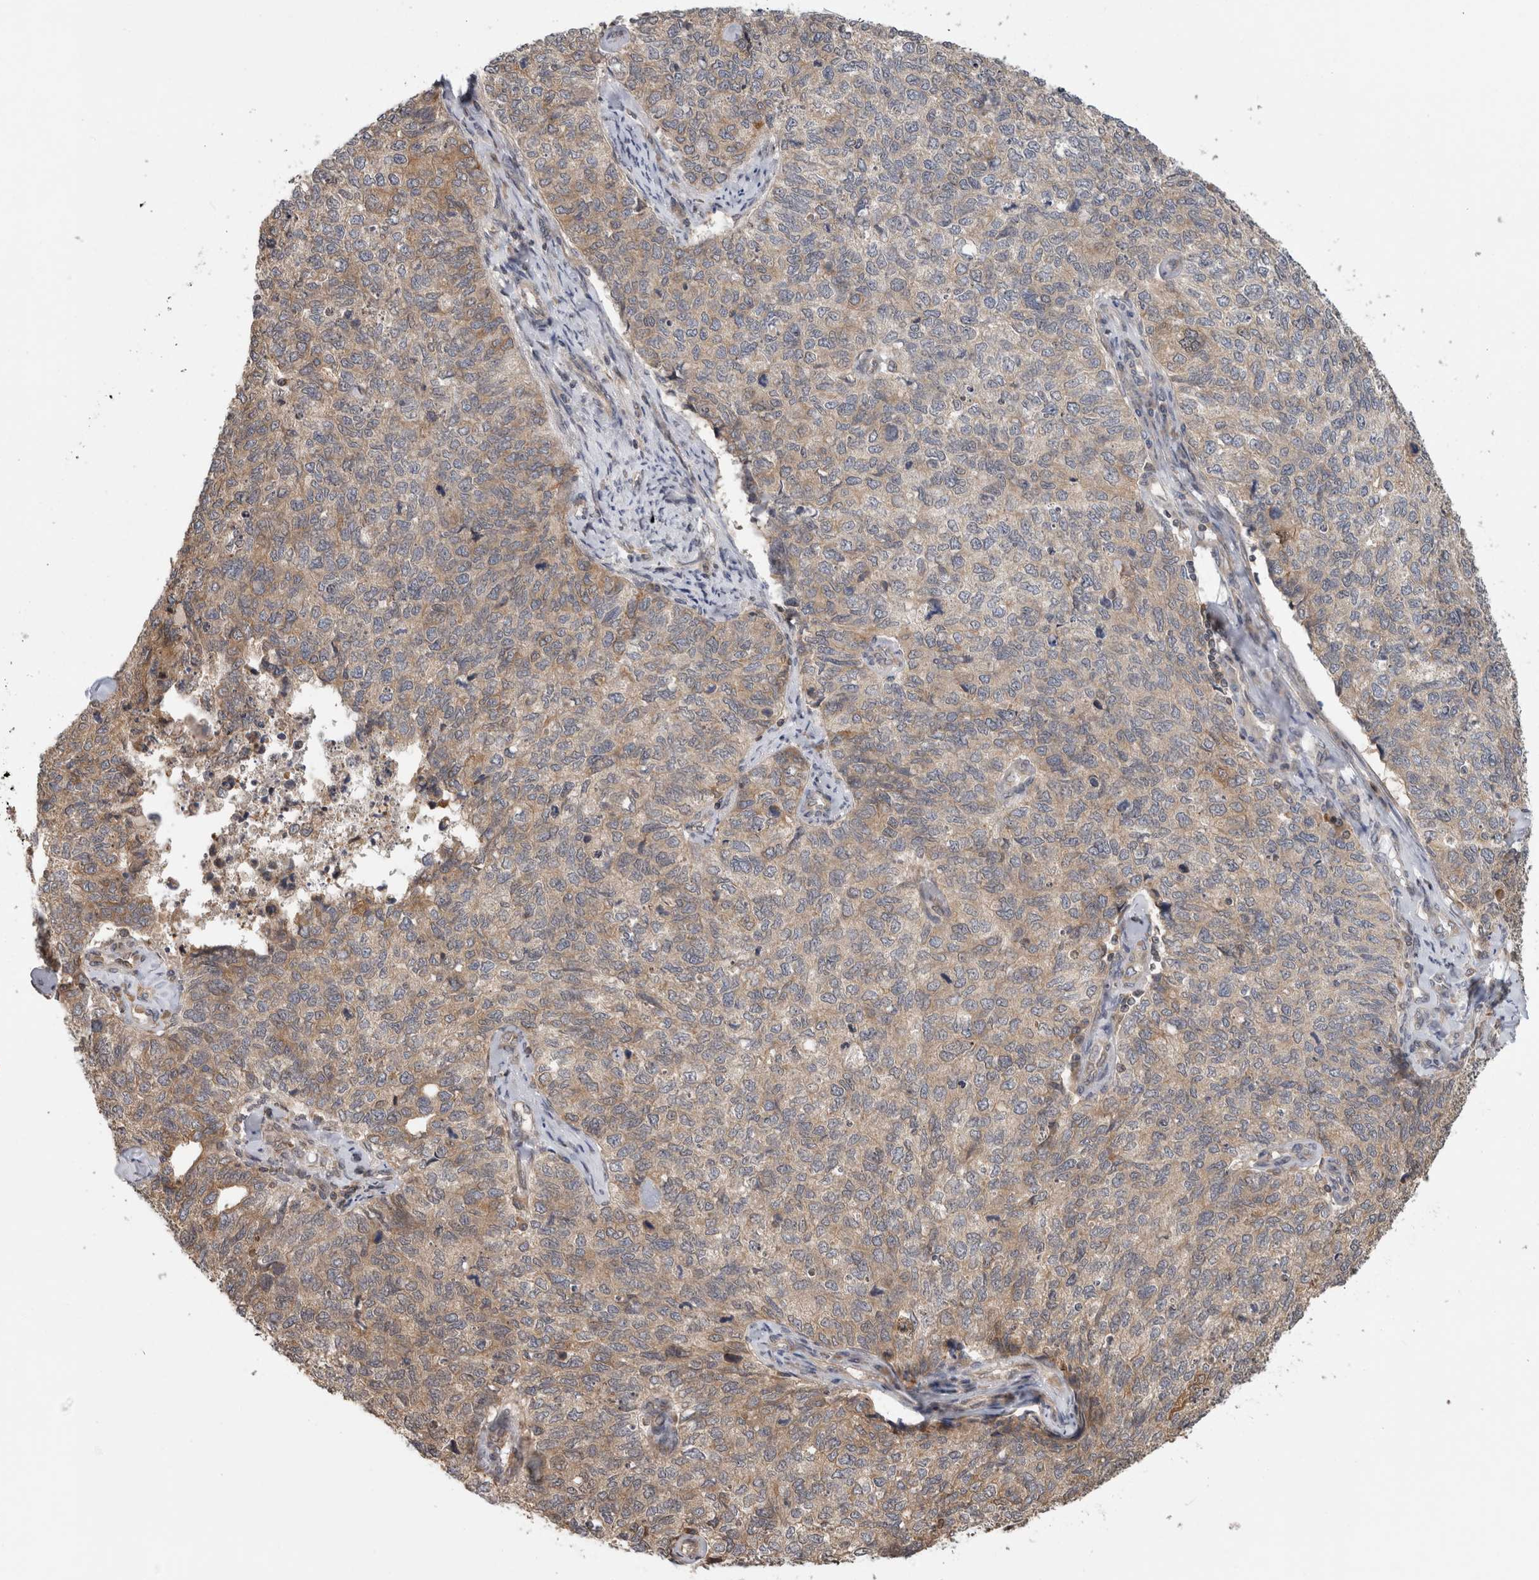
{"staining": {"intensity": "moderate", "quantity": "<25%", "location": "cytoplasmic/membranous"}, "tissue": "cervical cancer", "cell_type": "Tumor cells", "image_type": "cancer", "snomed": [{"axis": "morphology", "description": "Squamous cell carcinoma, NOS"}, {"axis": "topography", "description": "Cervix"}], "caption": "The histopathology image reveals immunohistochemical staining of cervical cancer (squamous cell carcinoma). There is moderate cytoplasmic/membranous staining is present in approximately <25% of tumor cells.", "gene": "PARP6", "patient": {"sex": "female", "age": 63}}